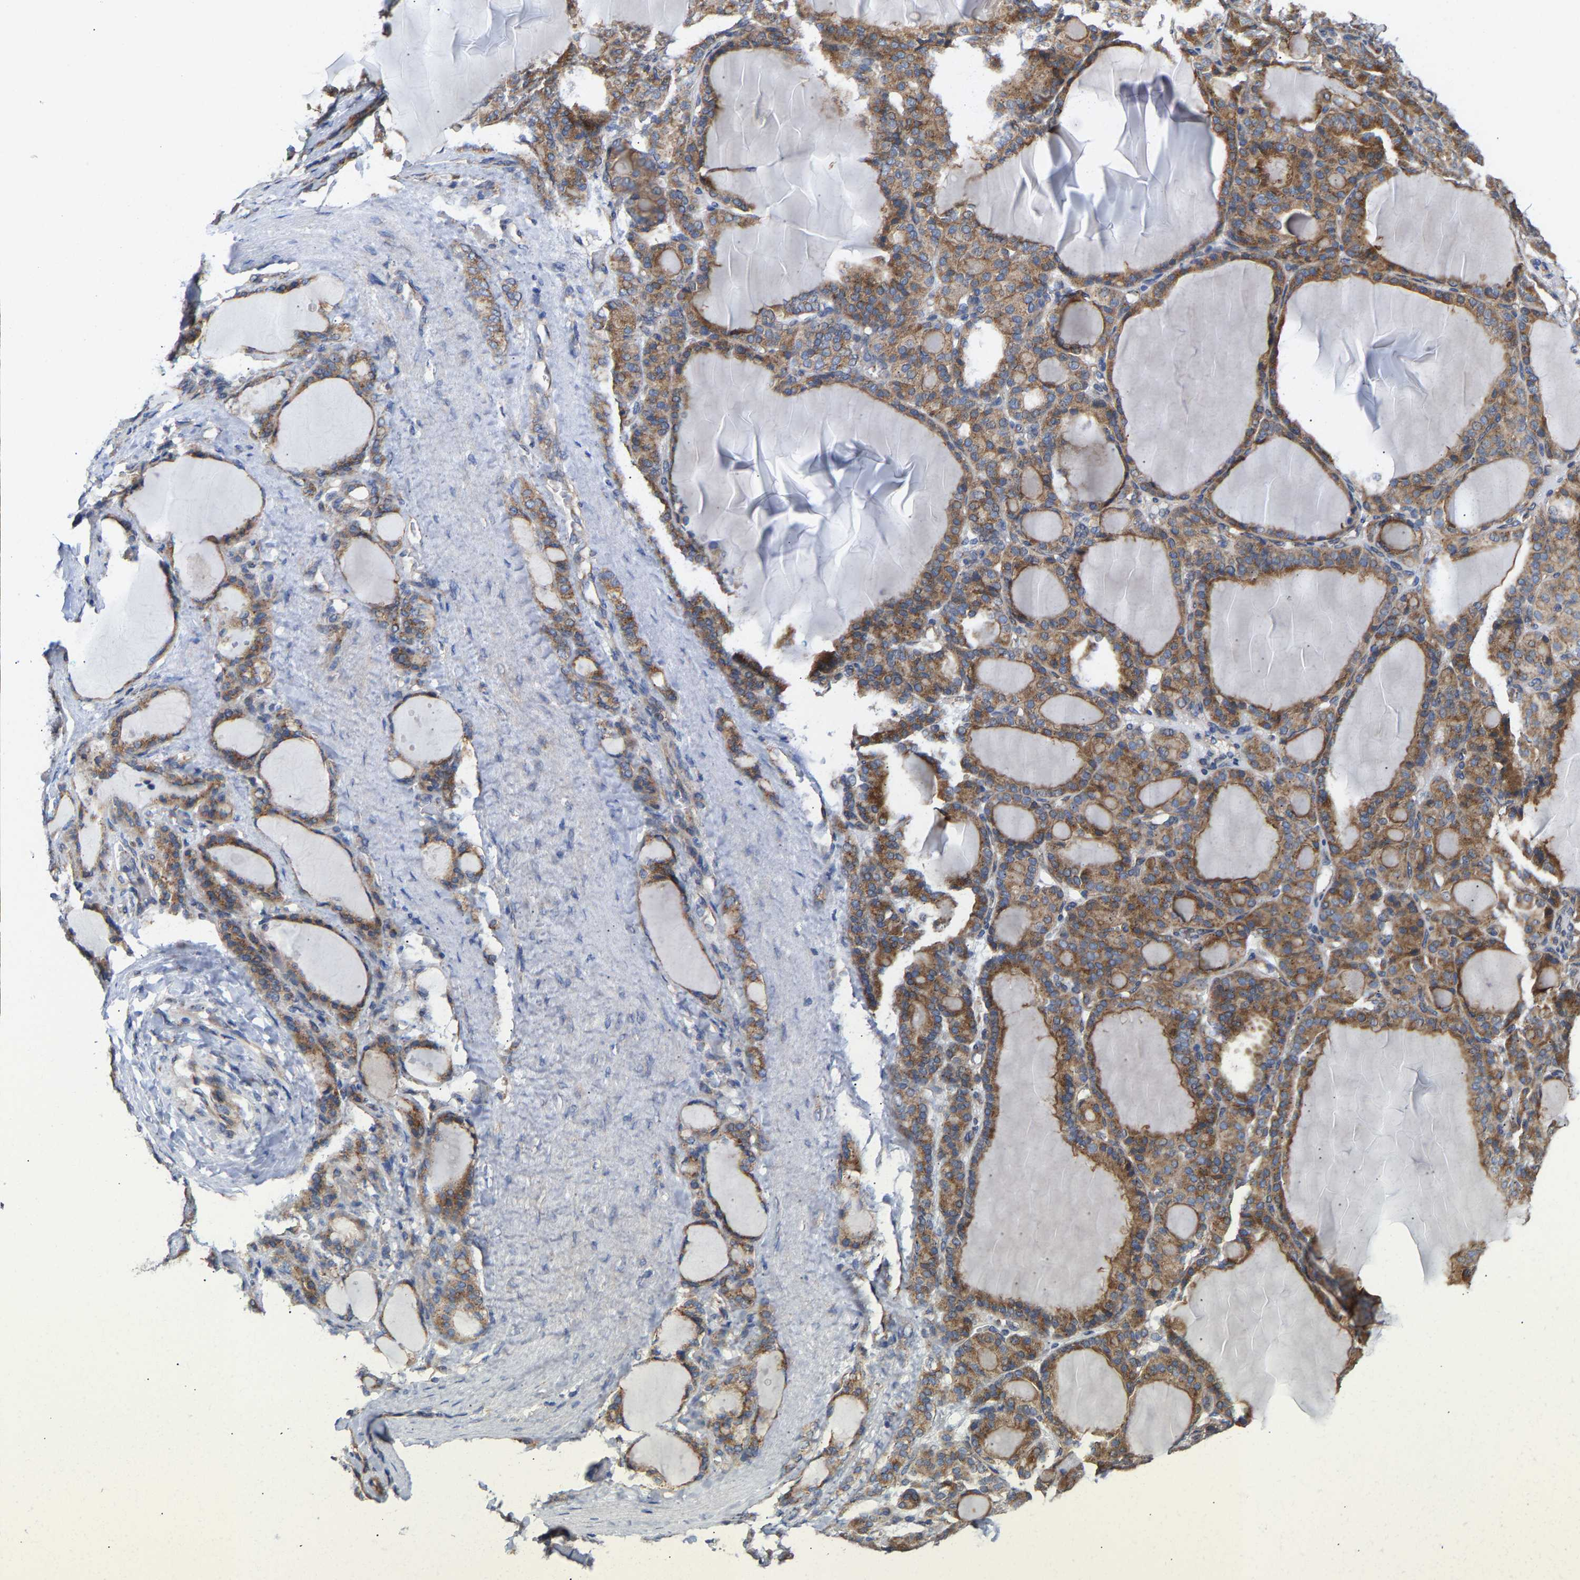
{"staining": {"intensity": "moderate", "quantity": ">75%", "location": "cytoplasmic/membranous"}, "tissue": "thyroid gland", "cell_type": "Glandular cells", "image_type": "normal", "snomed": [{"axis": "morphology", "description": "Normal tissue, NOS"}, {"axis": "topography", "description": "Thyroid gland"}], "caption": "Immunohistochemical staining of benign human thyroid gland exhibits >75% levels of moderate cytoplasmic/membranous protein staining in about >75% of glandular cells. Ihc stains the protein of interest in brown and the nuclei are stained blue.", "gene": "PPP1R15A", "patient": {"sex": "female", "age": 28}}